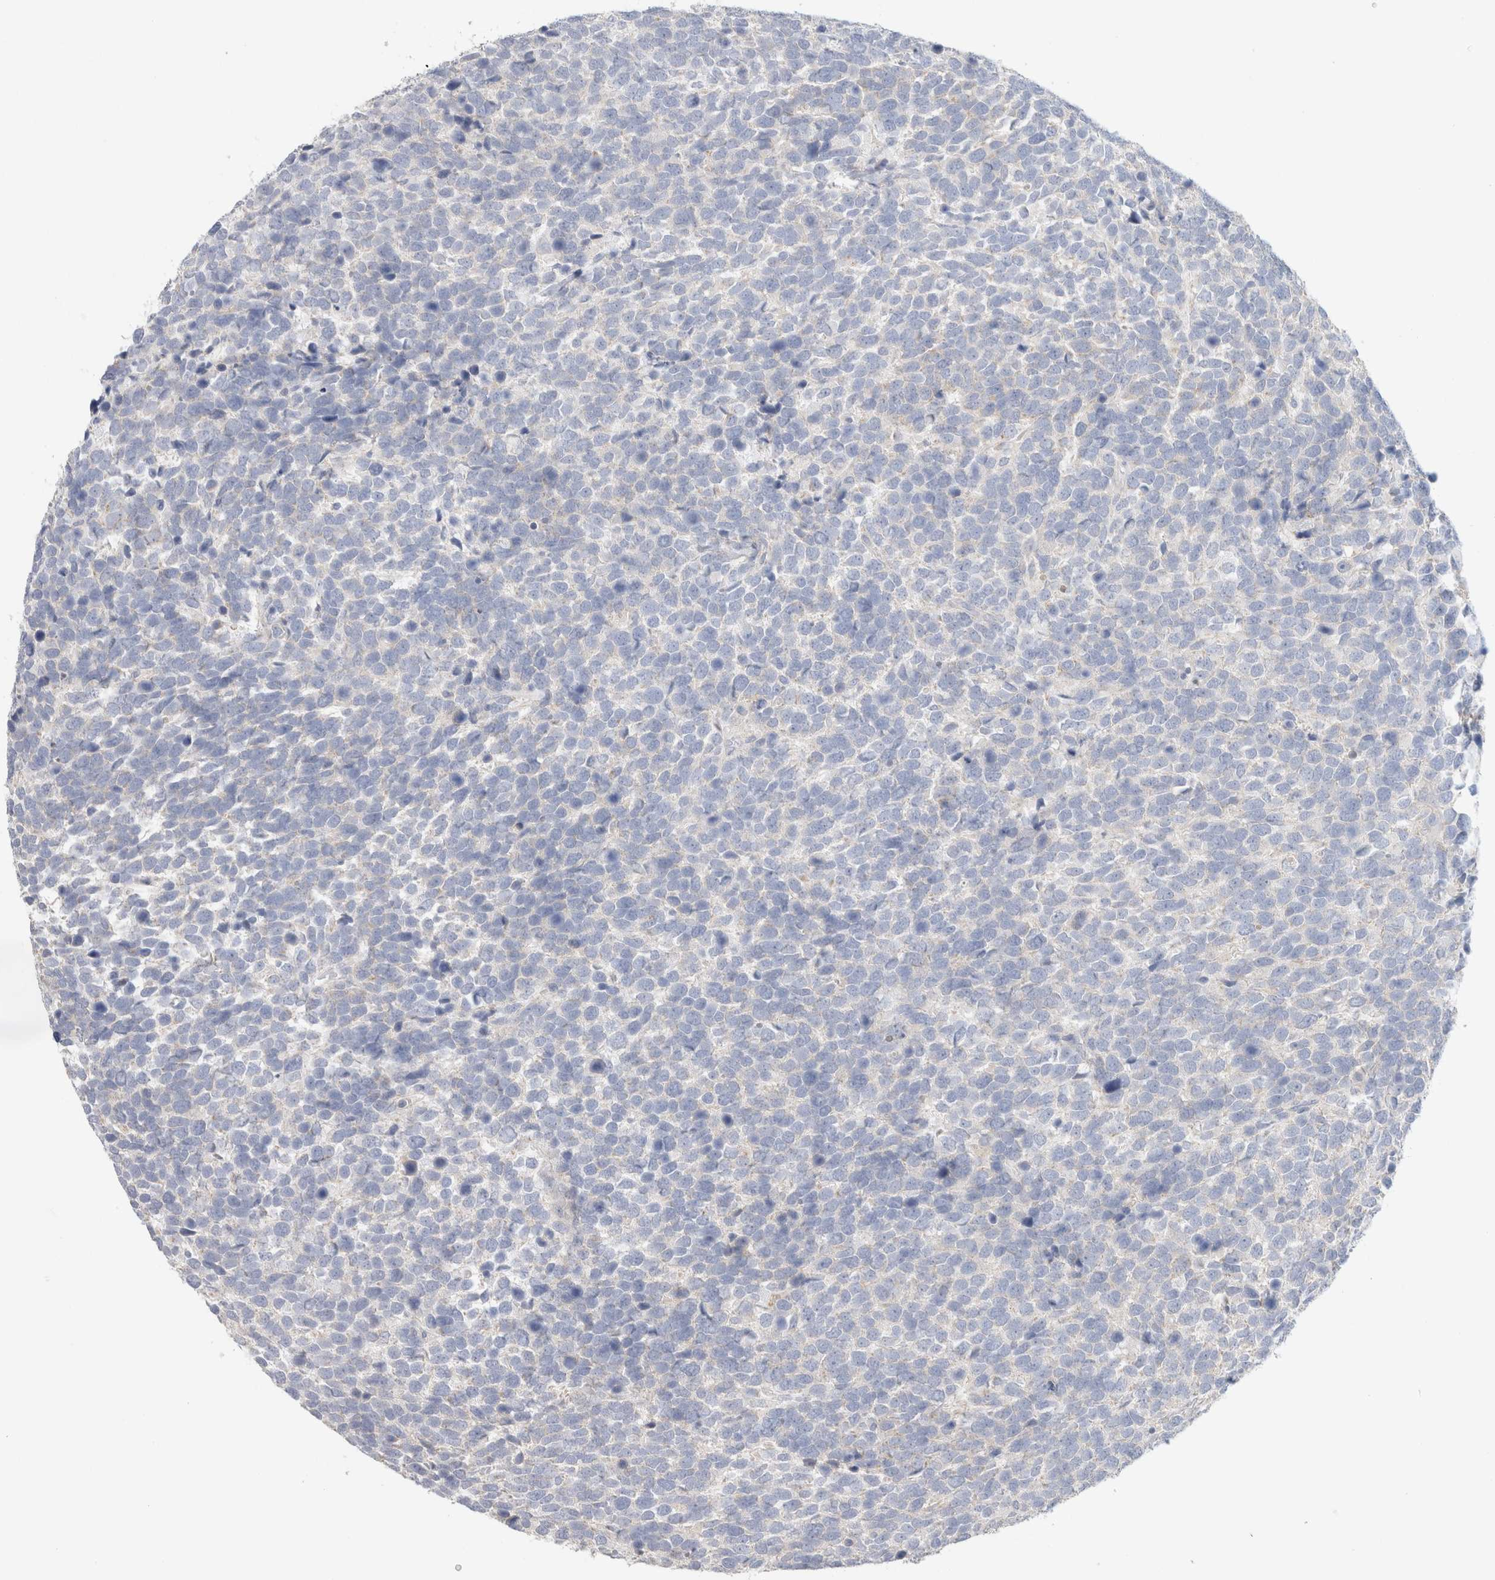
{"staining": {"intensity": "negative", "quantity": "none", "location": "none"}, "tissue": "urothelial cancer", "cell_type": "Tumor cells", "image_type": "cancer", "snomed": [{"axis": "morphology", "description": "Urothelial carcinoma, High grade"}, {"axis": "topography", "description": "Urinary bladder"}], "caption": "Immunohistochemistry histopathology image of human urothelial carcinoma (high-grade) stained for a protein (brown), which shows no expression in tumor cells.", "gene": "MPP2", "patient": {"sex": "female", "age": 82}}